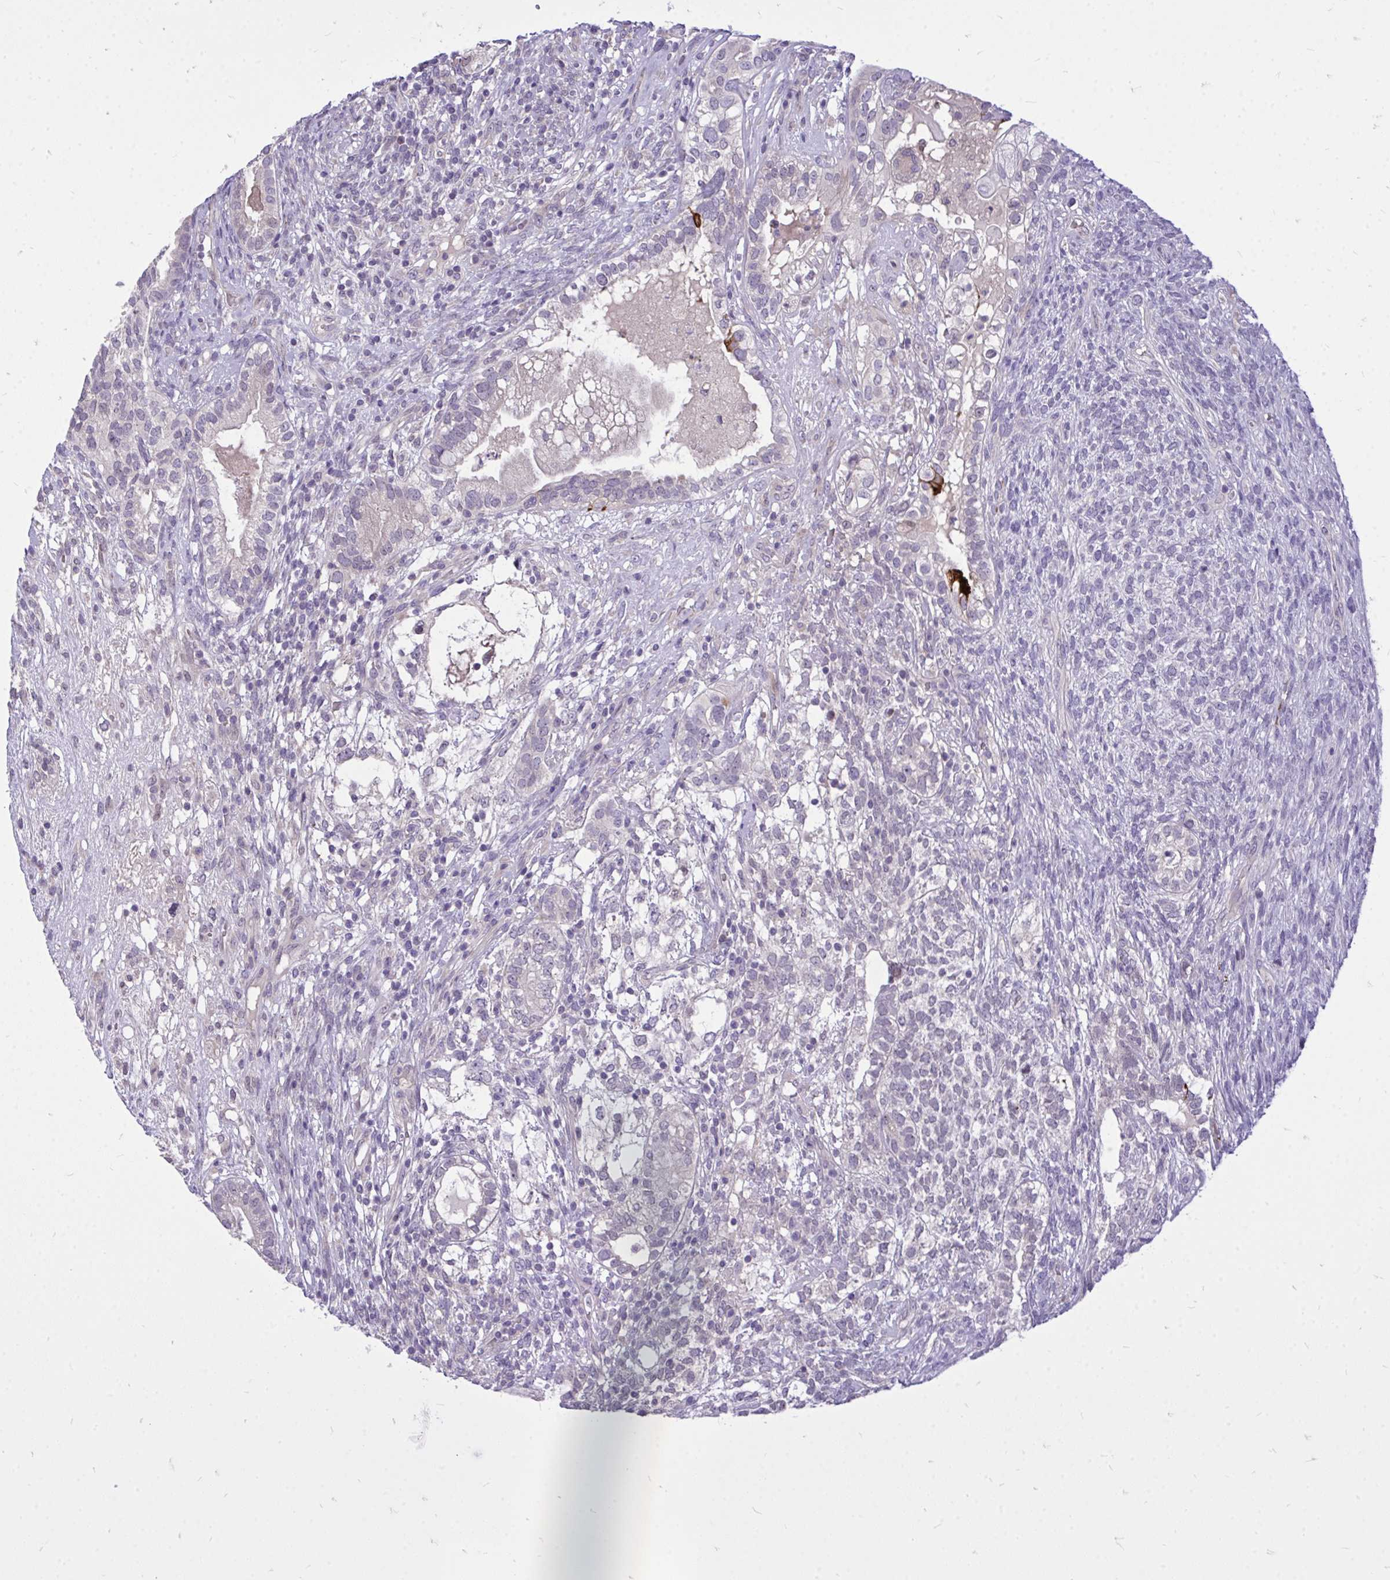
{"staining": {"intensity": "negative", "quantity": "none", "location": "none"}, "tissue": "testis cancer", "cell_type": "Tumor cells", "image_type": "cancer", "snomed": [{"axis": "morphology", "description": "Seminoma, NOS"}, {"axis": "morphology", "description": "Carcinoma, Embryonal, NOS"}, {"axis": "topography", "description": "Testis"}], "caption": "An image of human embryonal carcinoma (testis) is negative for staining in tumor cells.", "gene": "HMBOX1", "patient": {"sex": "male", "age": 41}}